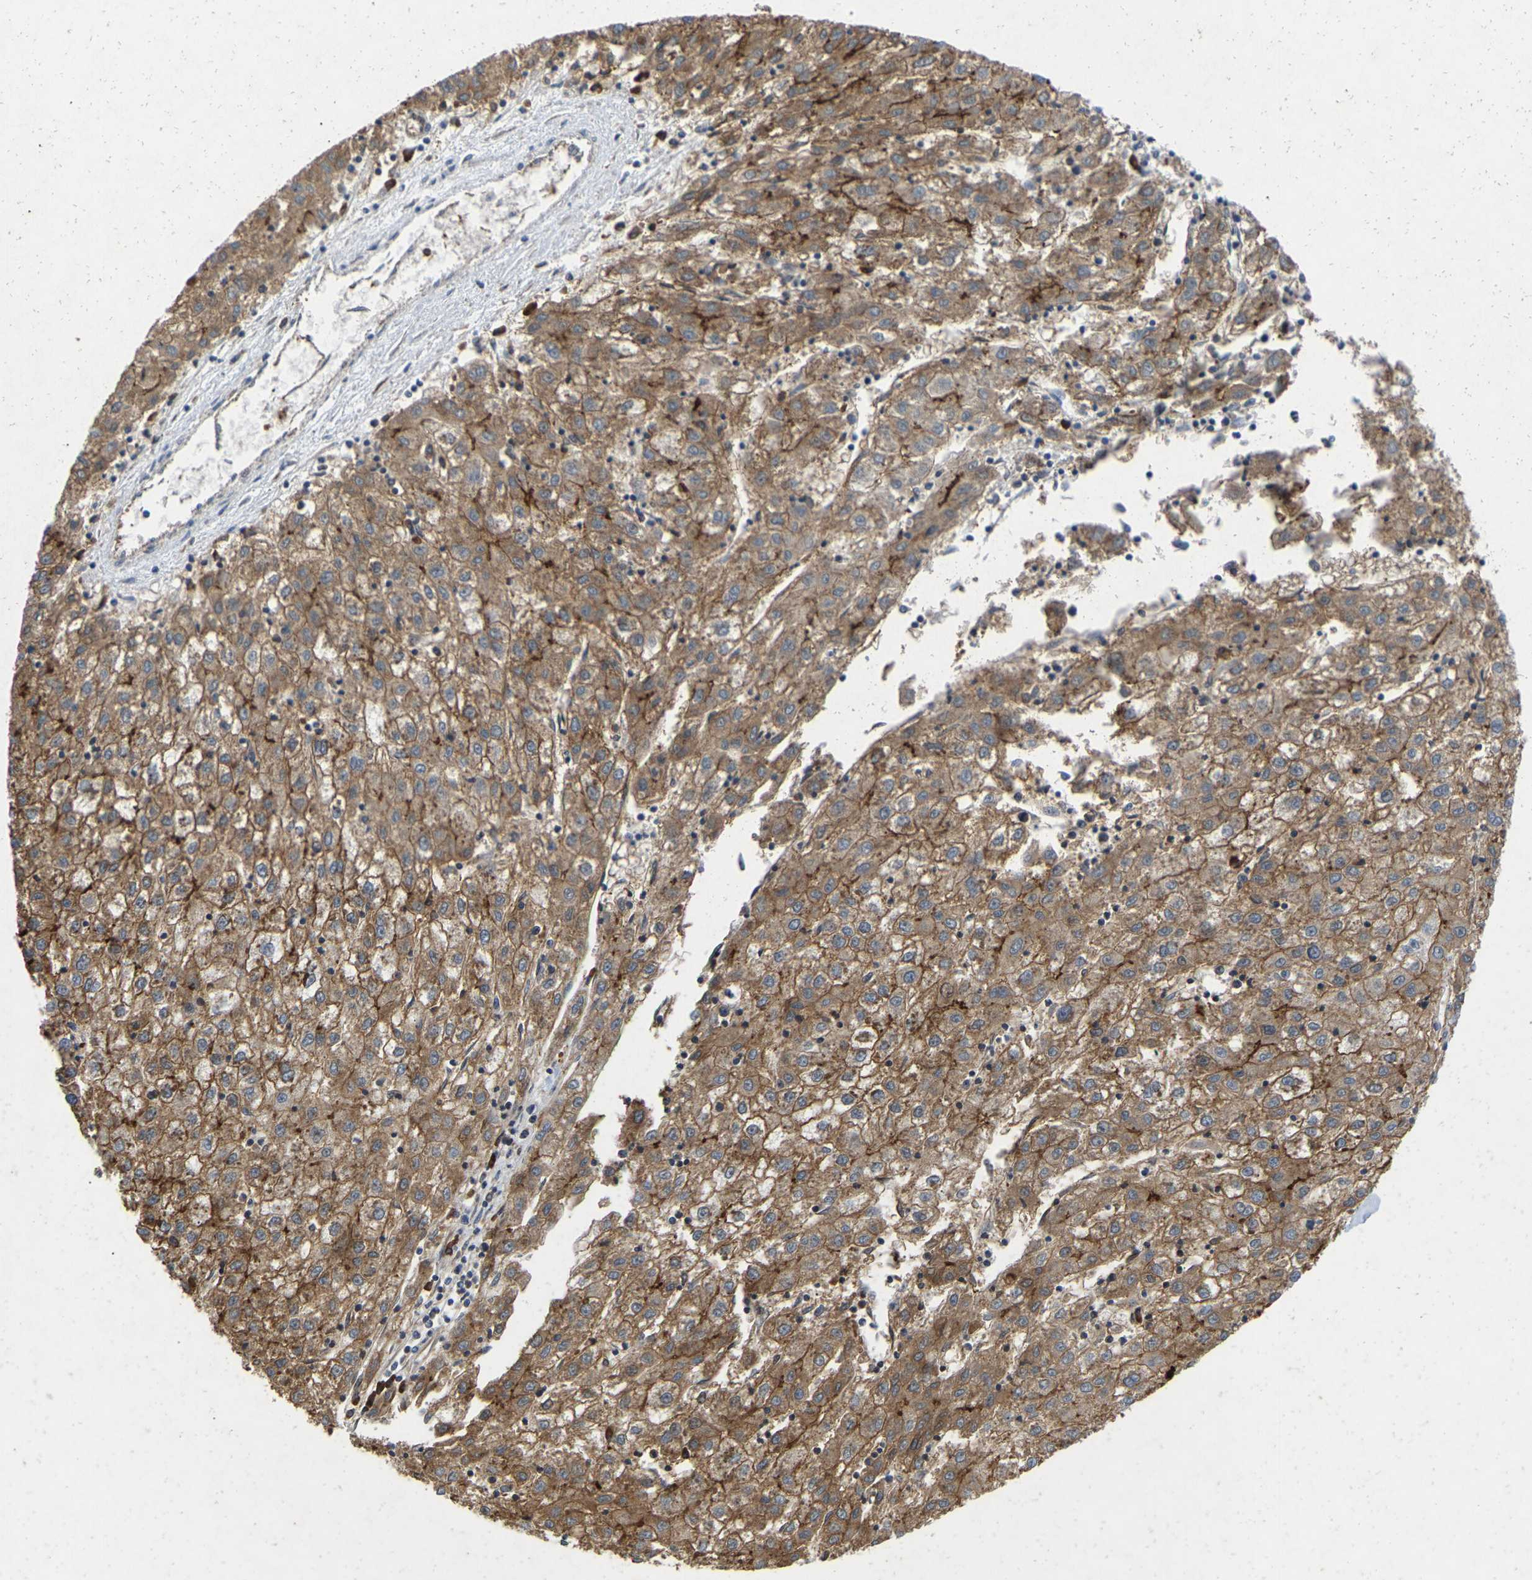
{"staining": {"intensity": "moderate", "quantity": ">75%", "location": "cytoplasmic/membranous"}, "tissue": "liver cancer", "cell_type": "Tumor cells", "image_type": "cancer", "snomed": [{"axis": "morphology", "description": "Carcinoma, Hepatocellular, NOS"}, {"axis": "topography", "description": "Liver"}], "caption": "This image displays immunohistochemistry (IHC) staining of human liver hepatocellular carcinoma, with medium moderate cytoplasmic/membranous expression in about >75% of tumor cells.", "gene": "RHEB", "patient": {"sex": "male", "age": 72}}